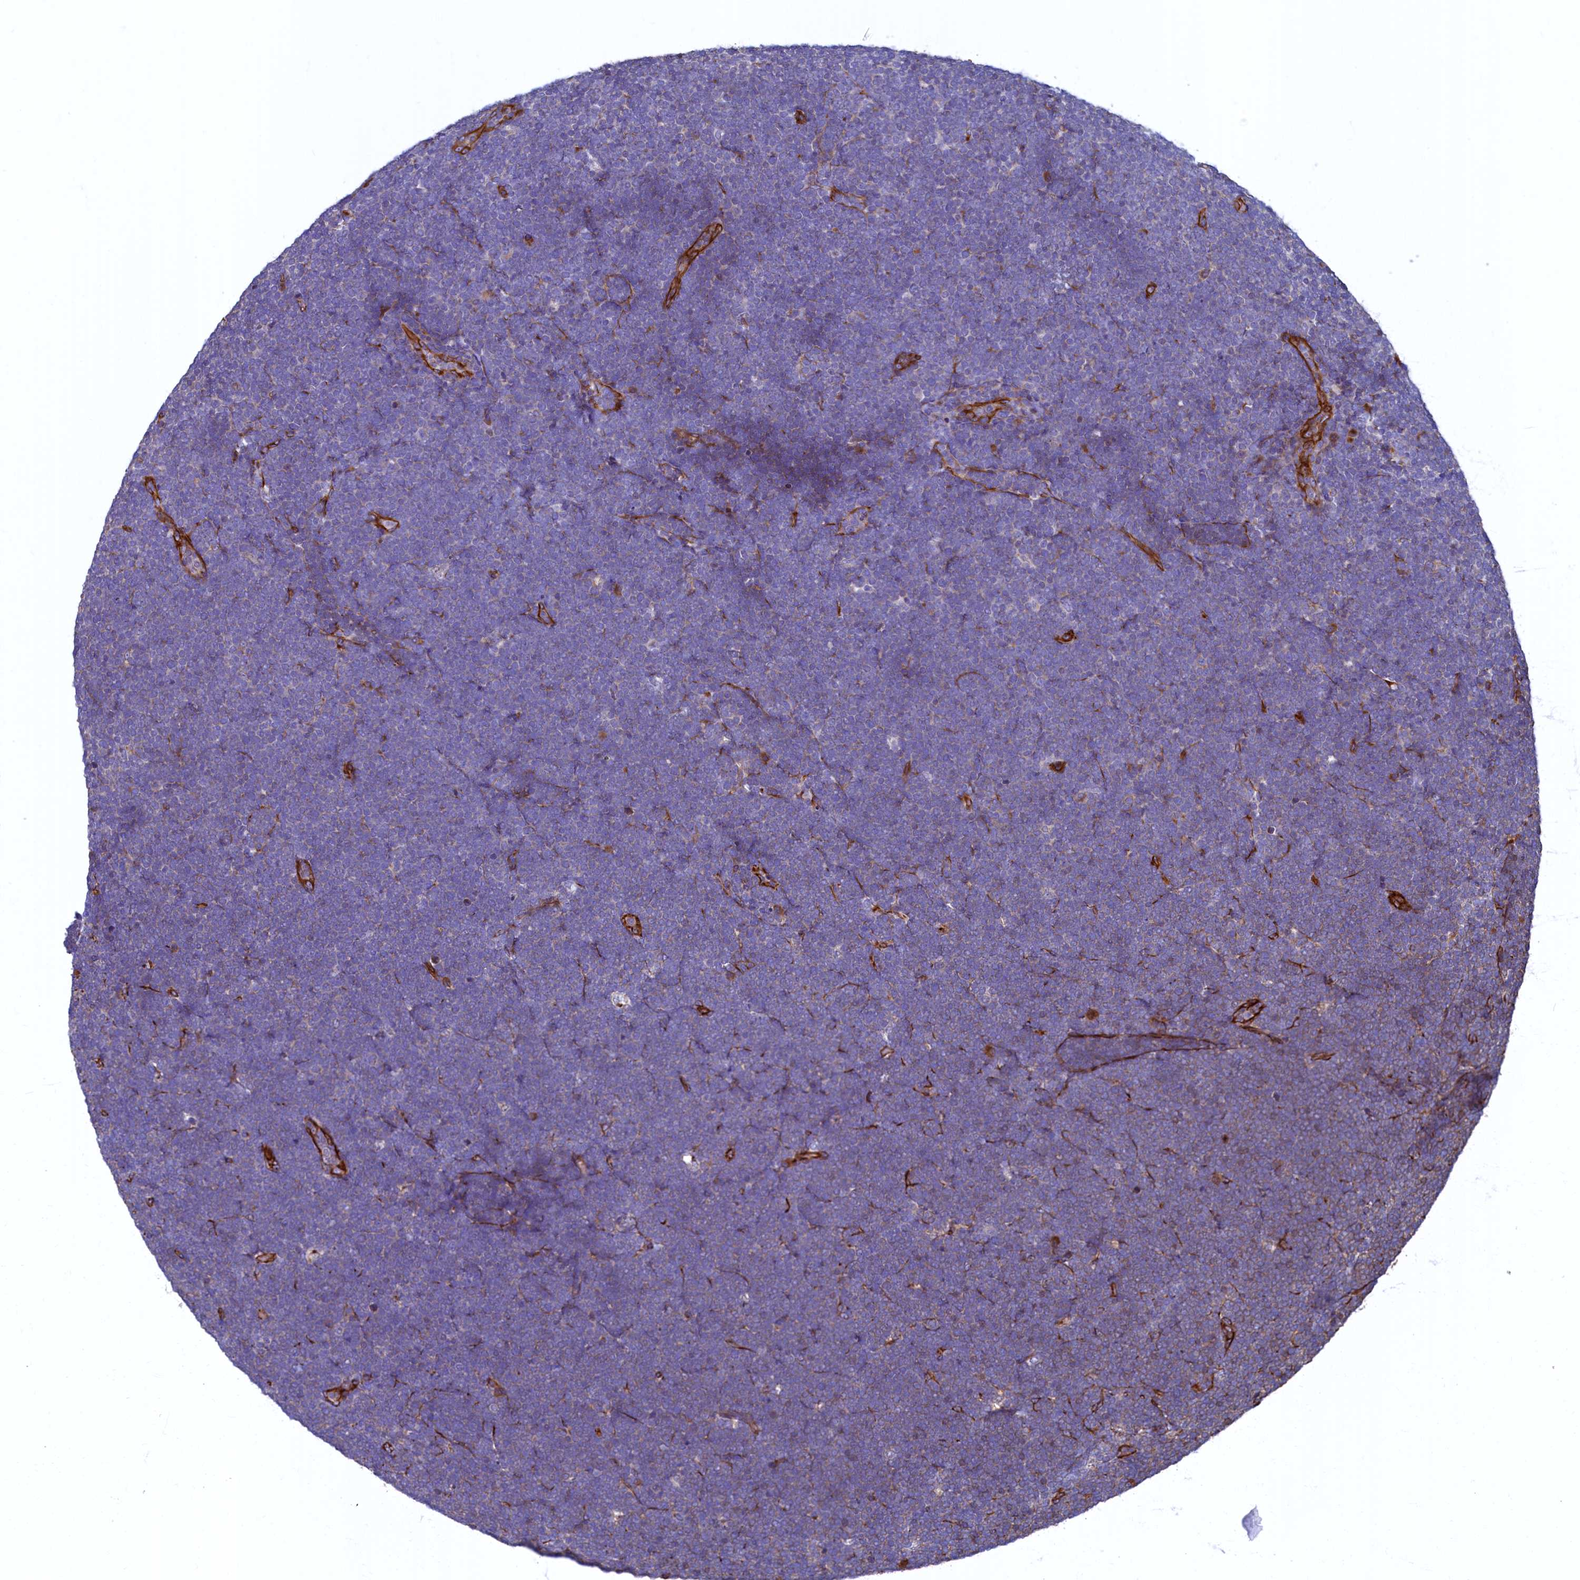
{"staining": {"intensity": "negative", "quantity": "none", "location": "none"}, "tissue": "lymphoma", "cell_type": "Tumor cells", "image_type": "cancer", "snomed": [{"axis": "morphology", "description": "Malignant lymphoma, non-Hodgkin's type, High grade"}, {"axis": "topography", "description": "Lymph node"}], "caption": "This is a micrograph of immunohistochemistry (IHC) staining of malignant lymphoma, non-Hodgkin's type (high-grade), which shows no positivity in tumor cells. Brightfield microscopy of IHC stained with DAB (brown) and hematoxylin (blue), captured at high magnification.", "gene": "LRRC57", "patient": {"sex": "male", "age": 13}}